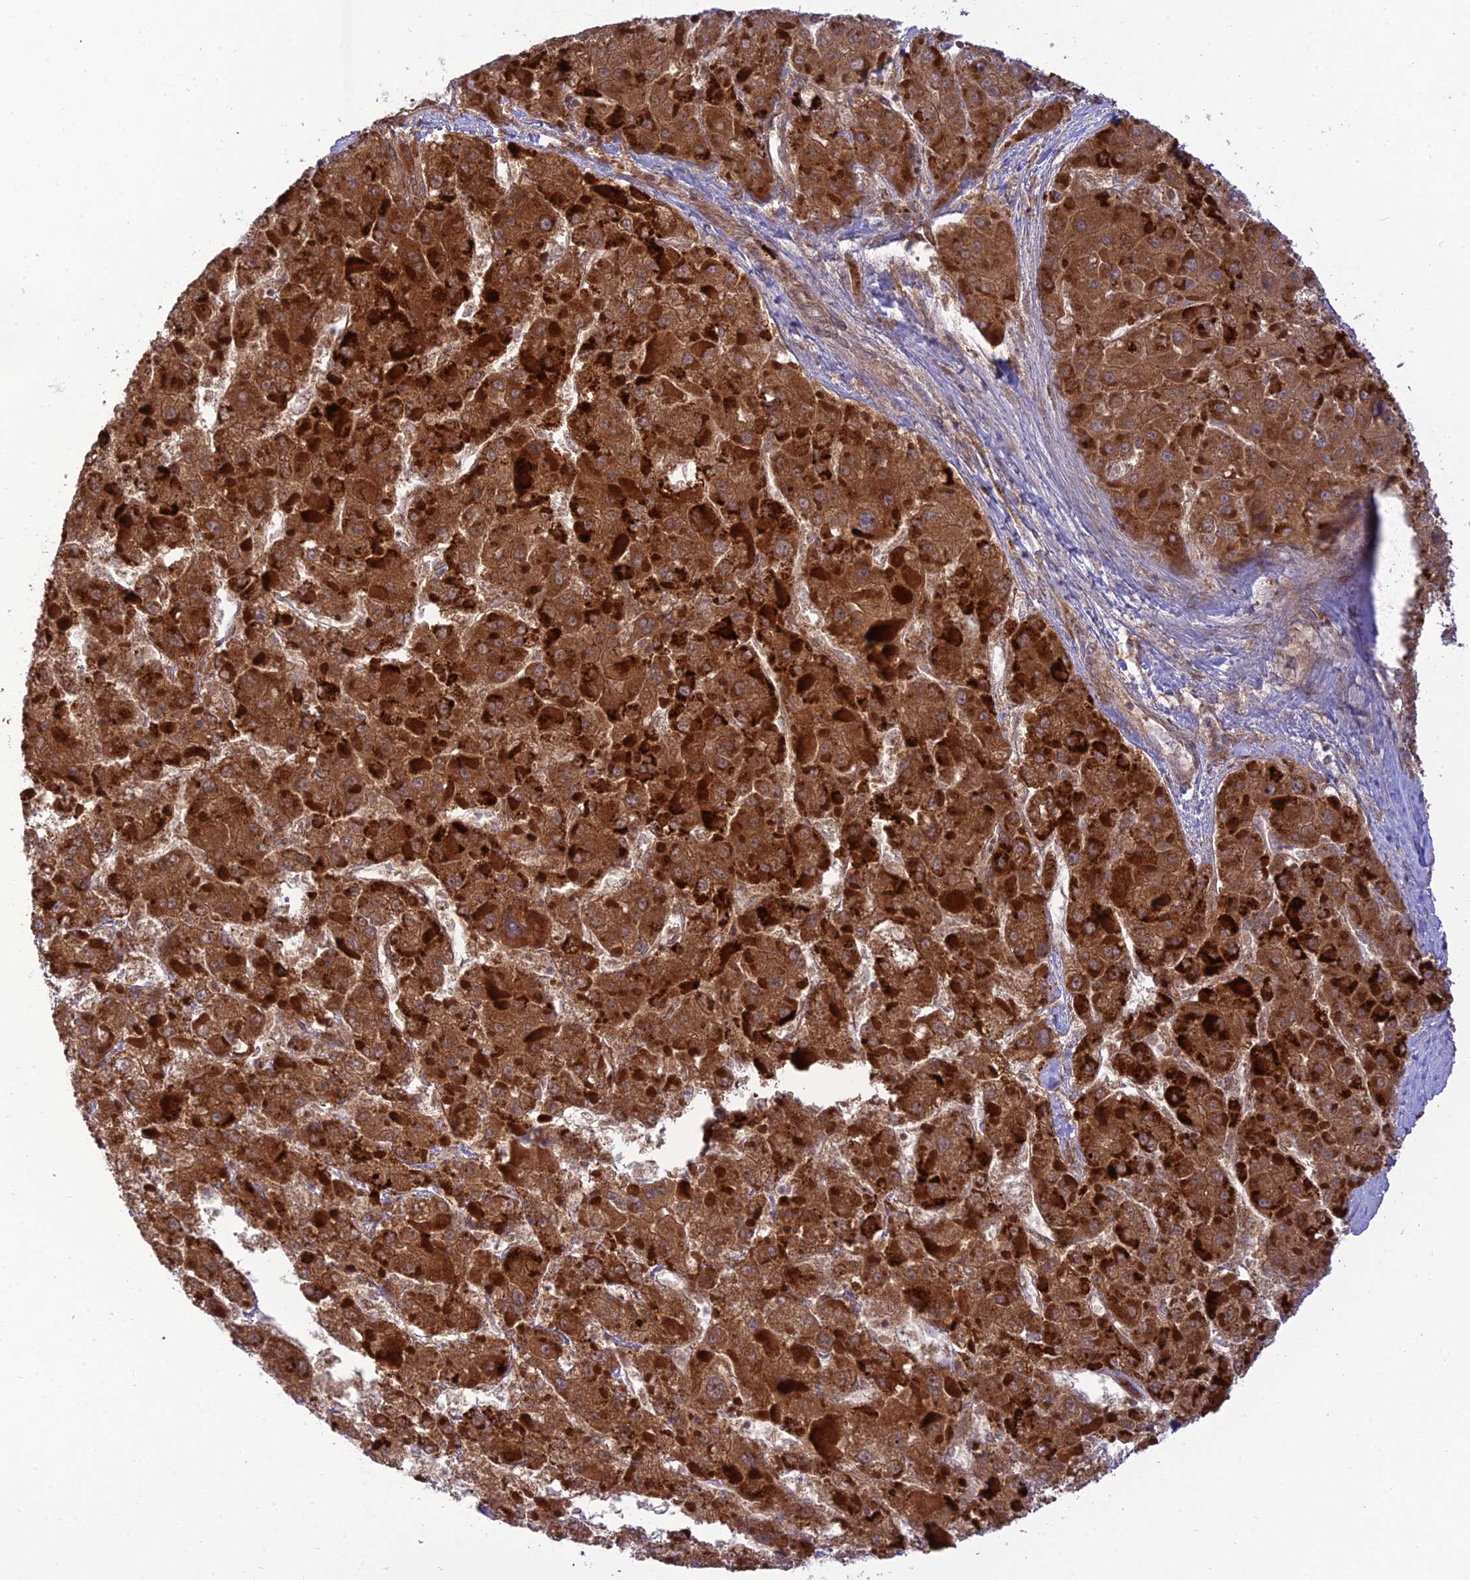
{"staining": {"intensity": "strong", "quantity": ">75%", "location": "cytoplasmic/membranous"}, "tissue": "liver cancer", "cell_type": "Tumor cells", "image_type": "cancer", "snomed": [{"axis": "morphology", "description": "Carcinoma, Hepatocellular, NOS"}, {"axis": "topography", "description": "Liver"}], "caption": "Hepatocellular carcinoma (liver) tissue displays strong cytoplasmic/membranous positivity in approximately >75% of tumor cells, visualized by immunohistochemistry. Using DAB (3,3'-diaminobenzidine) (brown) and hematoxylin (blue) stains, captured at high magnification using brightfield microscopy.", "gene": "PIMREG", "patient": {"sex": "female", "age": 73}}